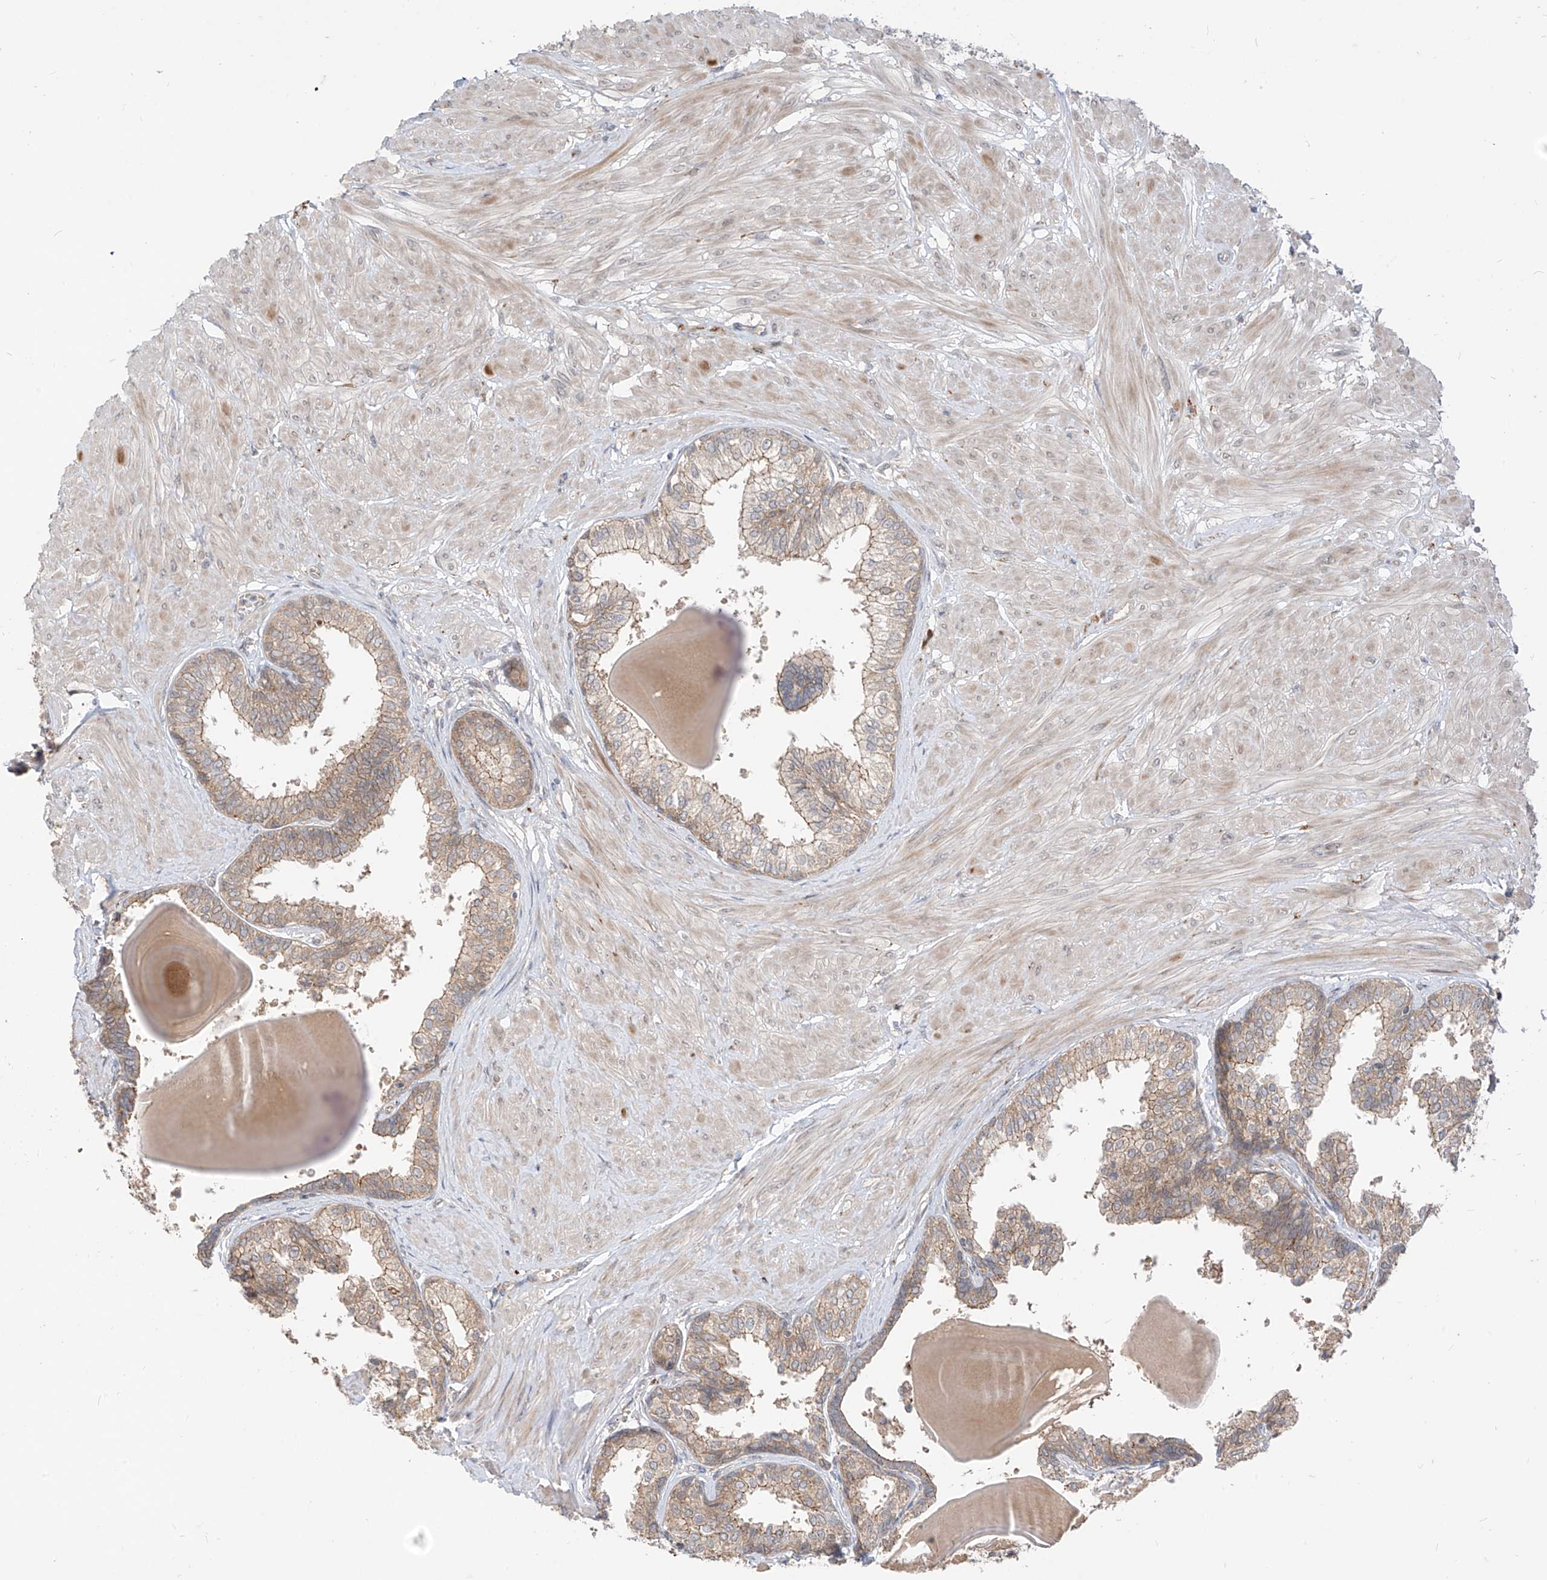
{"staining": {"intensity": "weak", "quantity": ">75%", "location": "cytoplasmic/membranous"}, "tissue": "prostate", "cell_type": "Glandular cells", "image_type": "normal", "snomed": [{"axis": "morphology", "description": "Normal tissue, NOS"}, {"axis": "topography", "description": "Prostate"}], "caption": "Protein staining of benign prostate displays weak cytoplasmic/membranous staining in about >75% of glandular cells.", "gene": "MTUS2", "patient": {"sex": "male", "age": 48}}